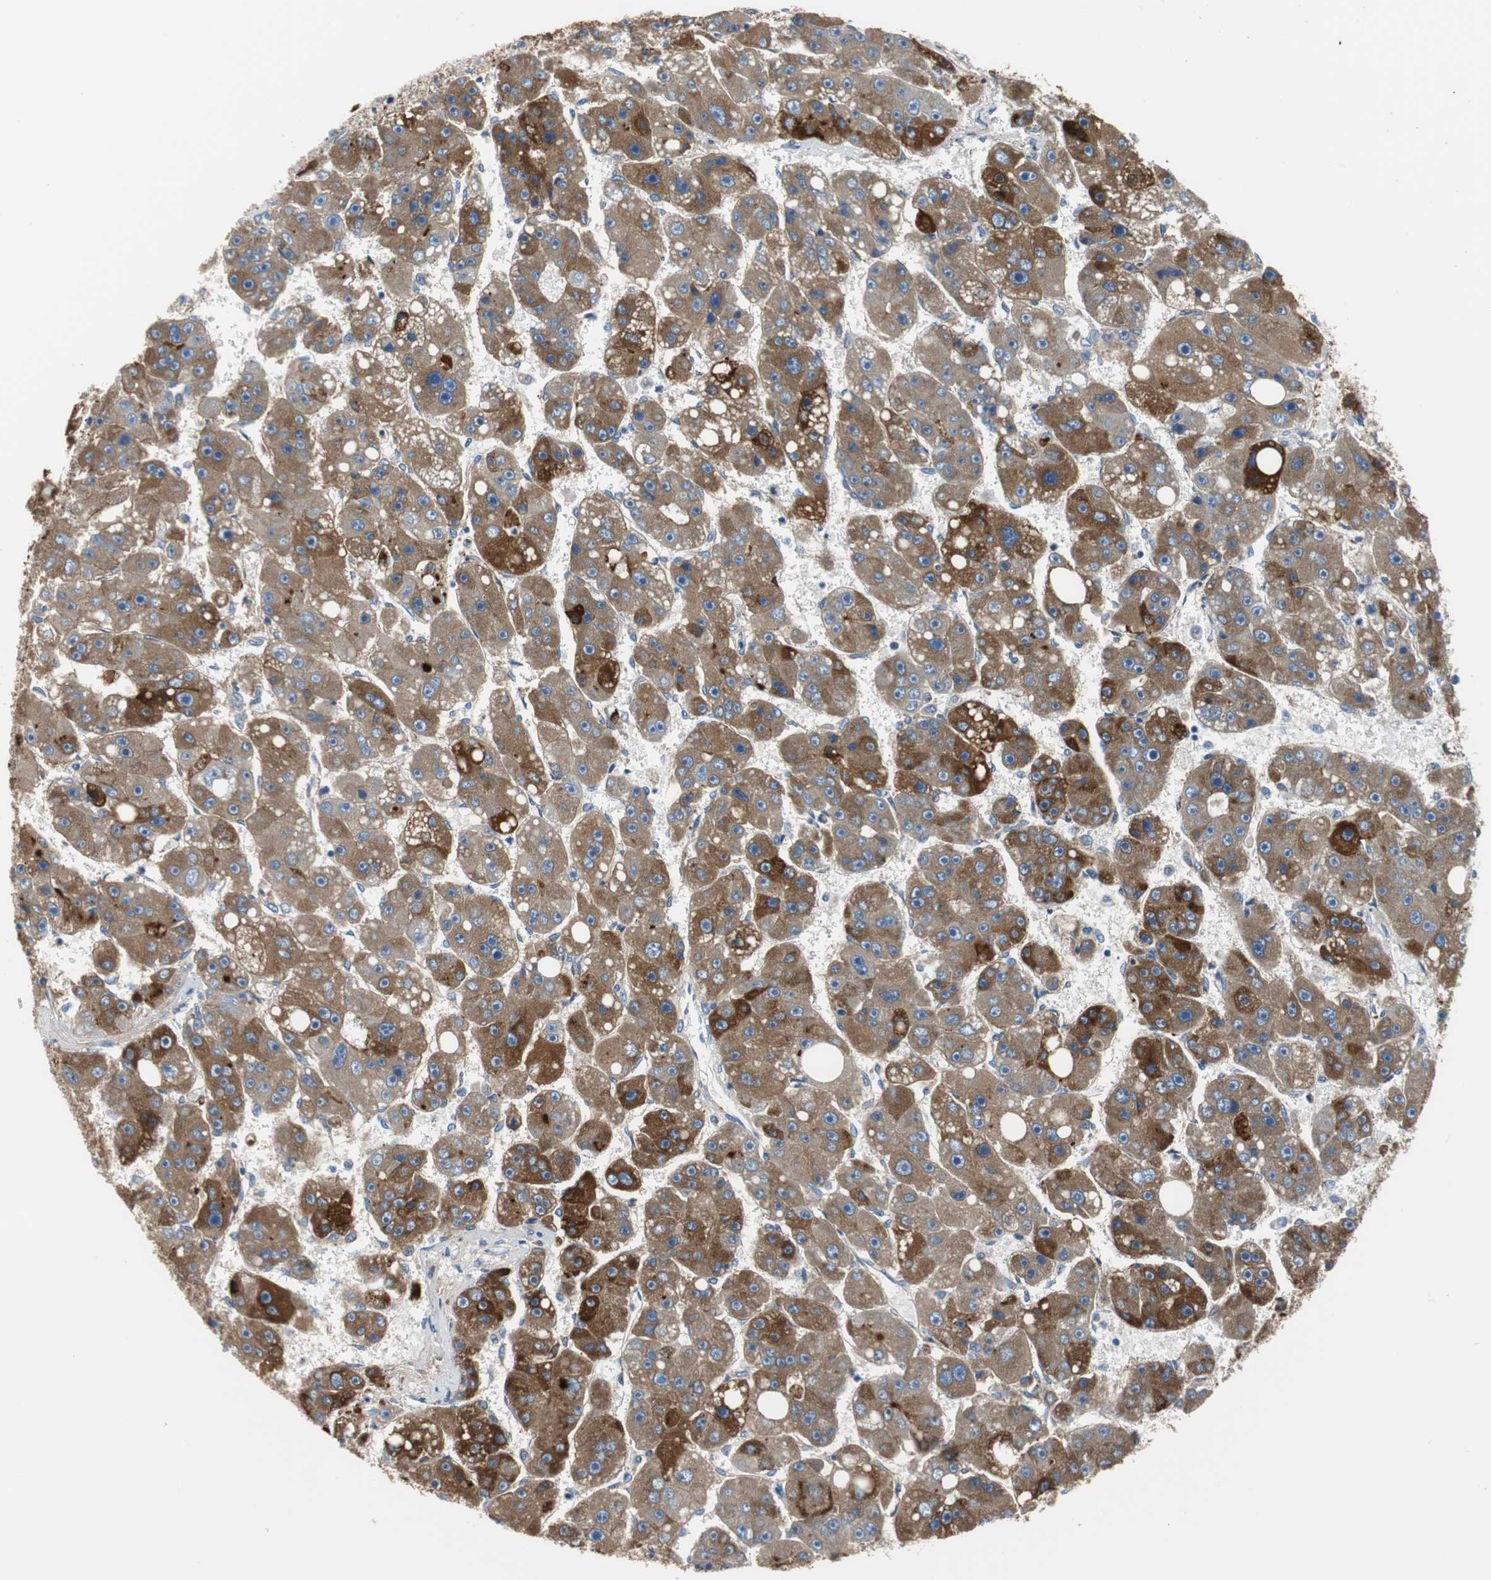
{"staining": {"intensity": "moderate", "quantity": ">75%", "location": "cytoplasmic/membranous"}, "tissue": "liver cancer", "cell_type": "Tumor cells", "image_type": "cancer", "snomed": [{"axis": "morphology", "description": "Carcinoma, Hepatocellular, NOS"}, {"axis": "topography", "description": "Liver"}], "caption": "Brown immunohistochemical staining in human hepatocellular carcinoma (liver) reveals moderate cytoplasmic/membranous staining in about >75% of tumor cells.", "gene": "APCS", "patient": {"sex": "female", "age": 61}}